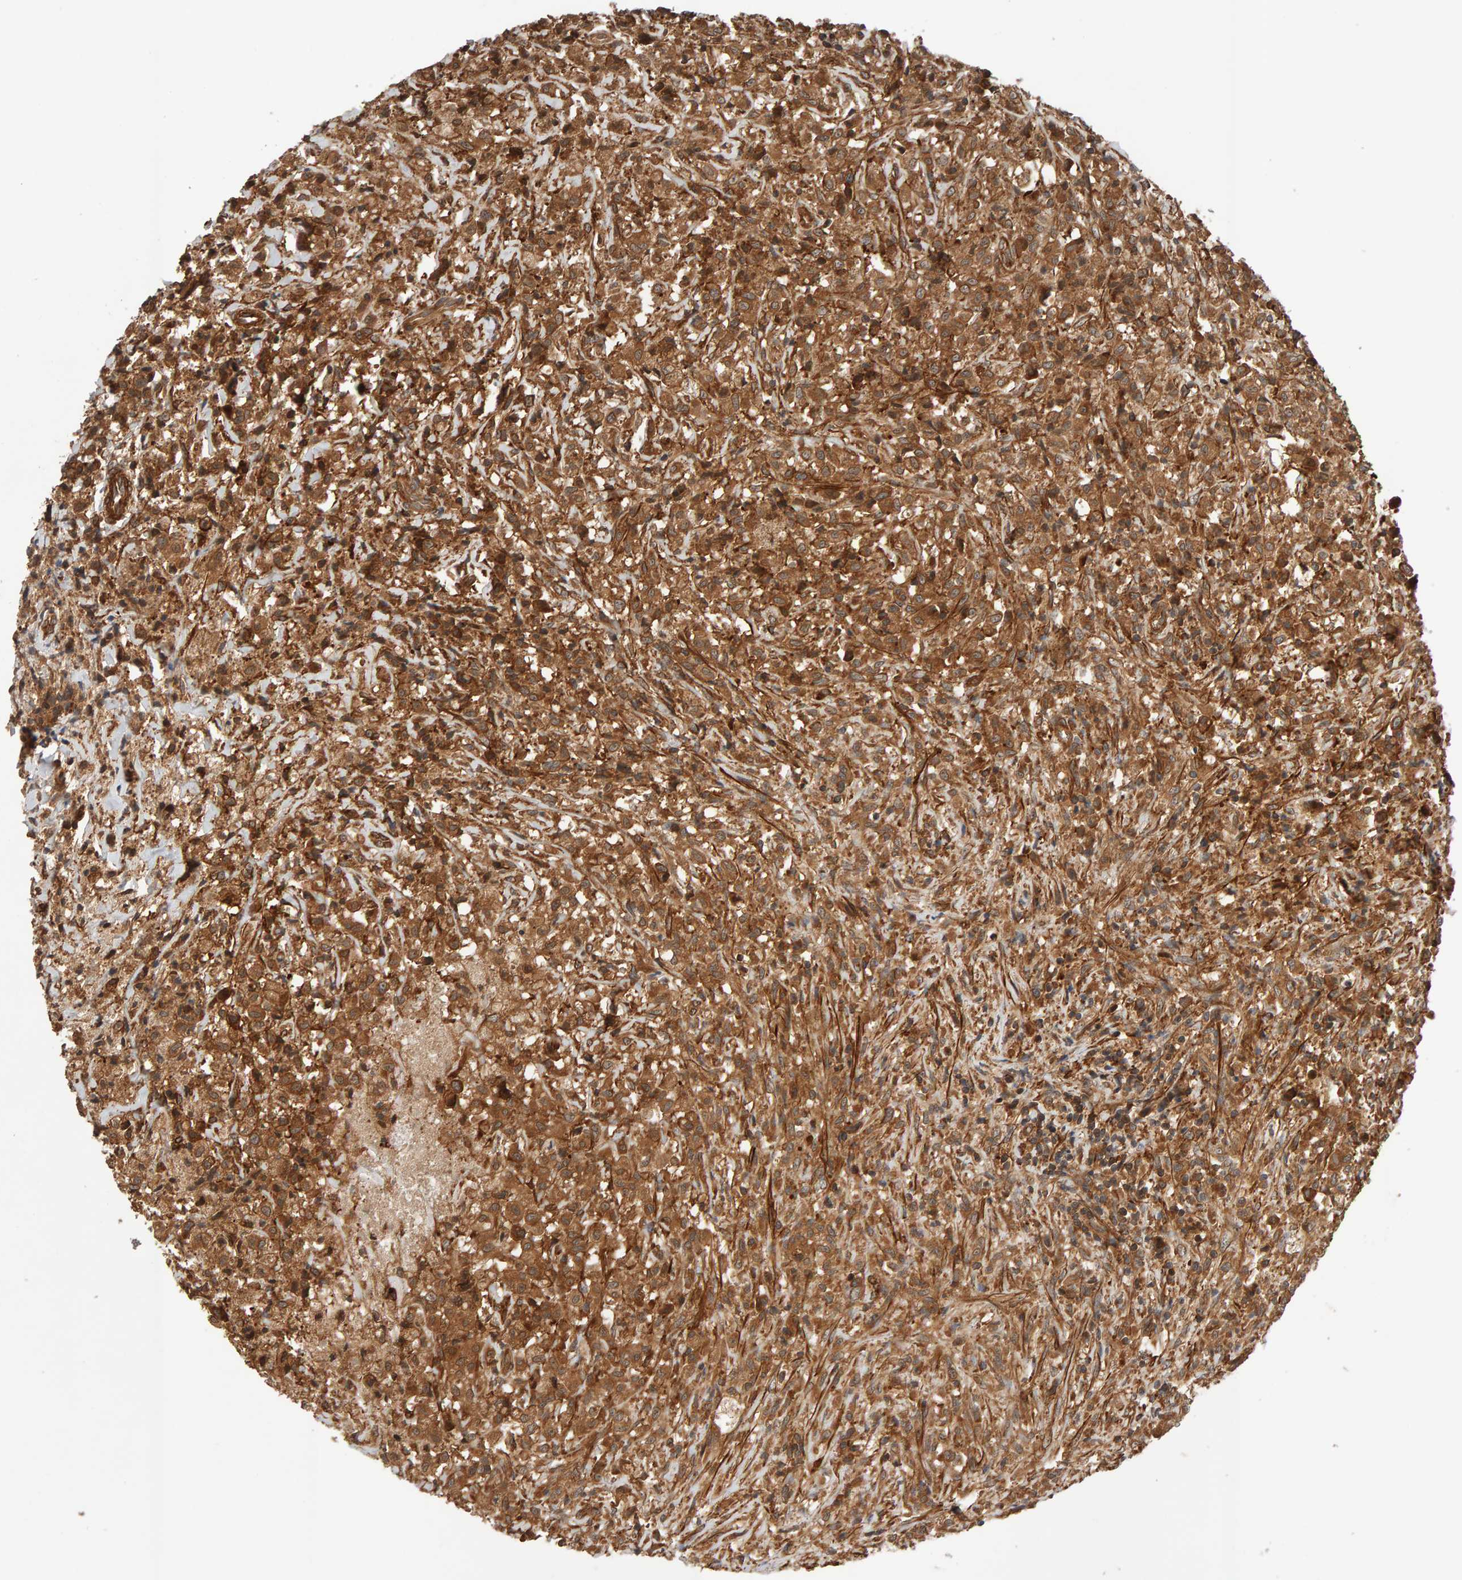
{"staining": {"intensity": "moderate", "quantity": ">75%", "location": "cytoplasmic/membranous"}, "tissue": "testis cancer", "cell_type": "Tumor cells", "image_type": "cancer", "snomed": [{"axis": "morphology", "description": "Carcinoma, Embryonal, NOS"}, {"axis": "topography", "description": "Testis"}], "caption": "Immunohistochemistry histopathology image of neoplastic tissue: testis cancer stained using IHC shows medium levels of moderate protein expression localized specifically in the cytoplasmic/membranous of tumor cells, appearing as a cytoplasmic/membranous brown color.", "gene": "SYNRG", "patient": {"sex": "male", "age": 2}}